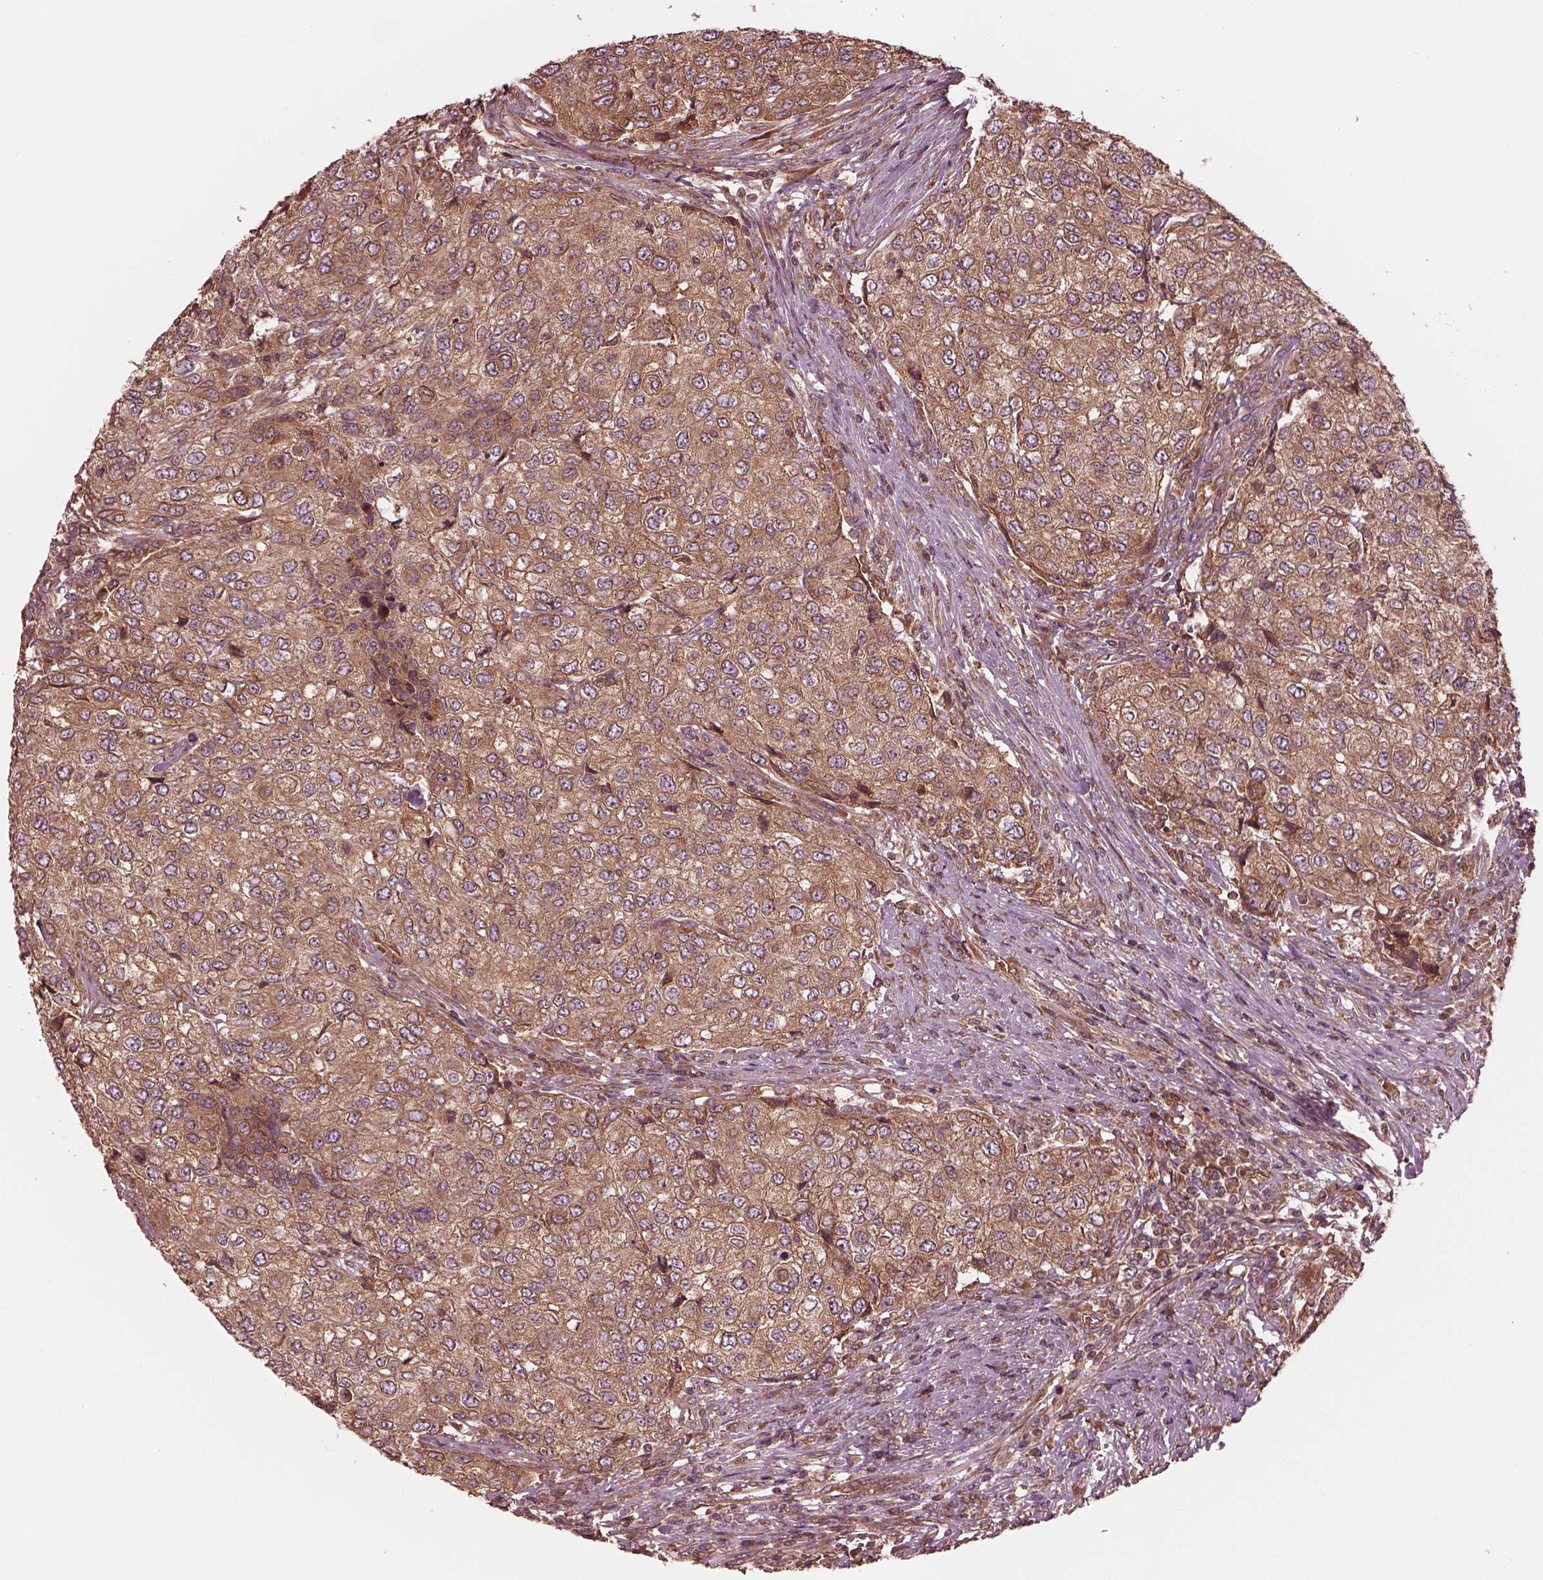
{"staining": {"intensity": "moderate", "quantity": ">75%", "location": "cytoplasmic/membranous"}, "tissue": "urothelial cancer", "cell_type": "Tumor cells", "image_type": "cancer", "snomed": [{"axis": "morphology", "description": "Urothelial carcinoma, High grade"}, {"axis": "topography", "description": "Urinary bladder"}], "caption": "High-magnification brightfield microscopy of high-grade urothelial carcinoma stained with DAB (brown) and counterstained with hematoxylin (blue). tumor cells exhibit moderate cytoplasmic/membranous staining is seen in about>75% of cells.", "gene": "PIK3R2", "patient": {"sex": "female", "age": 78}}